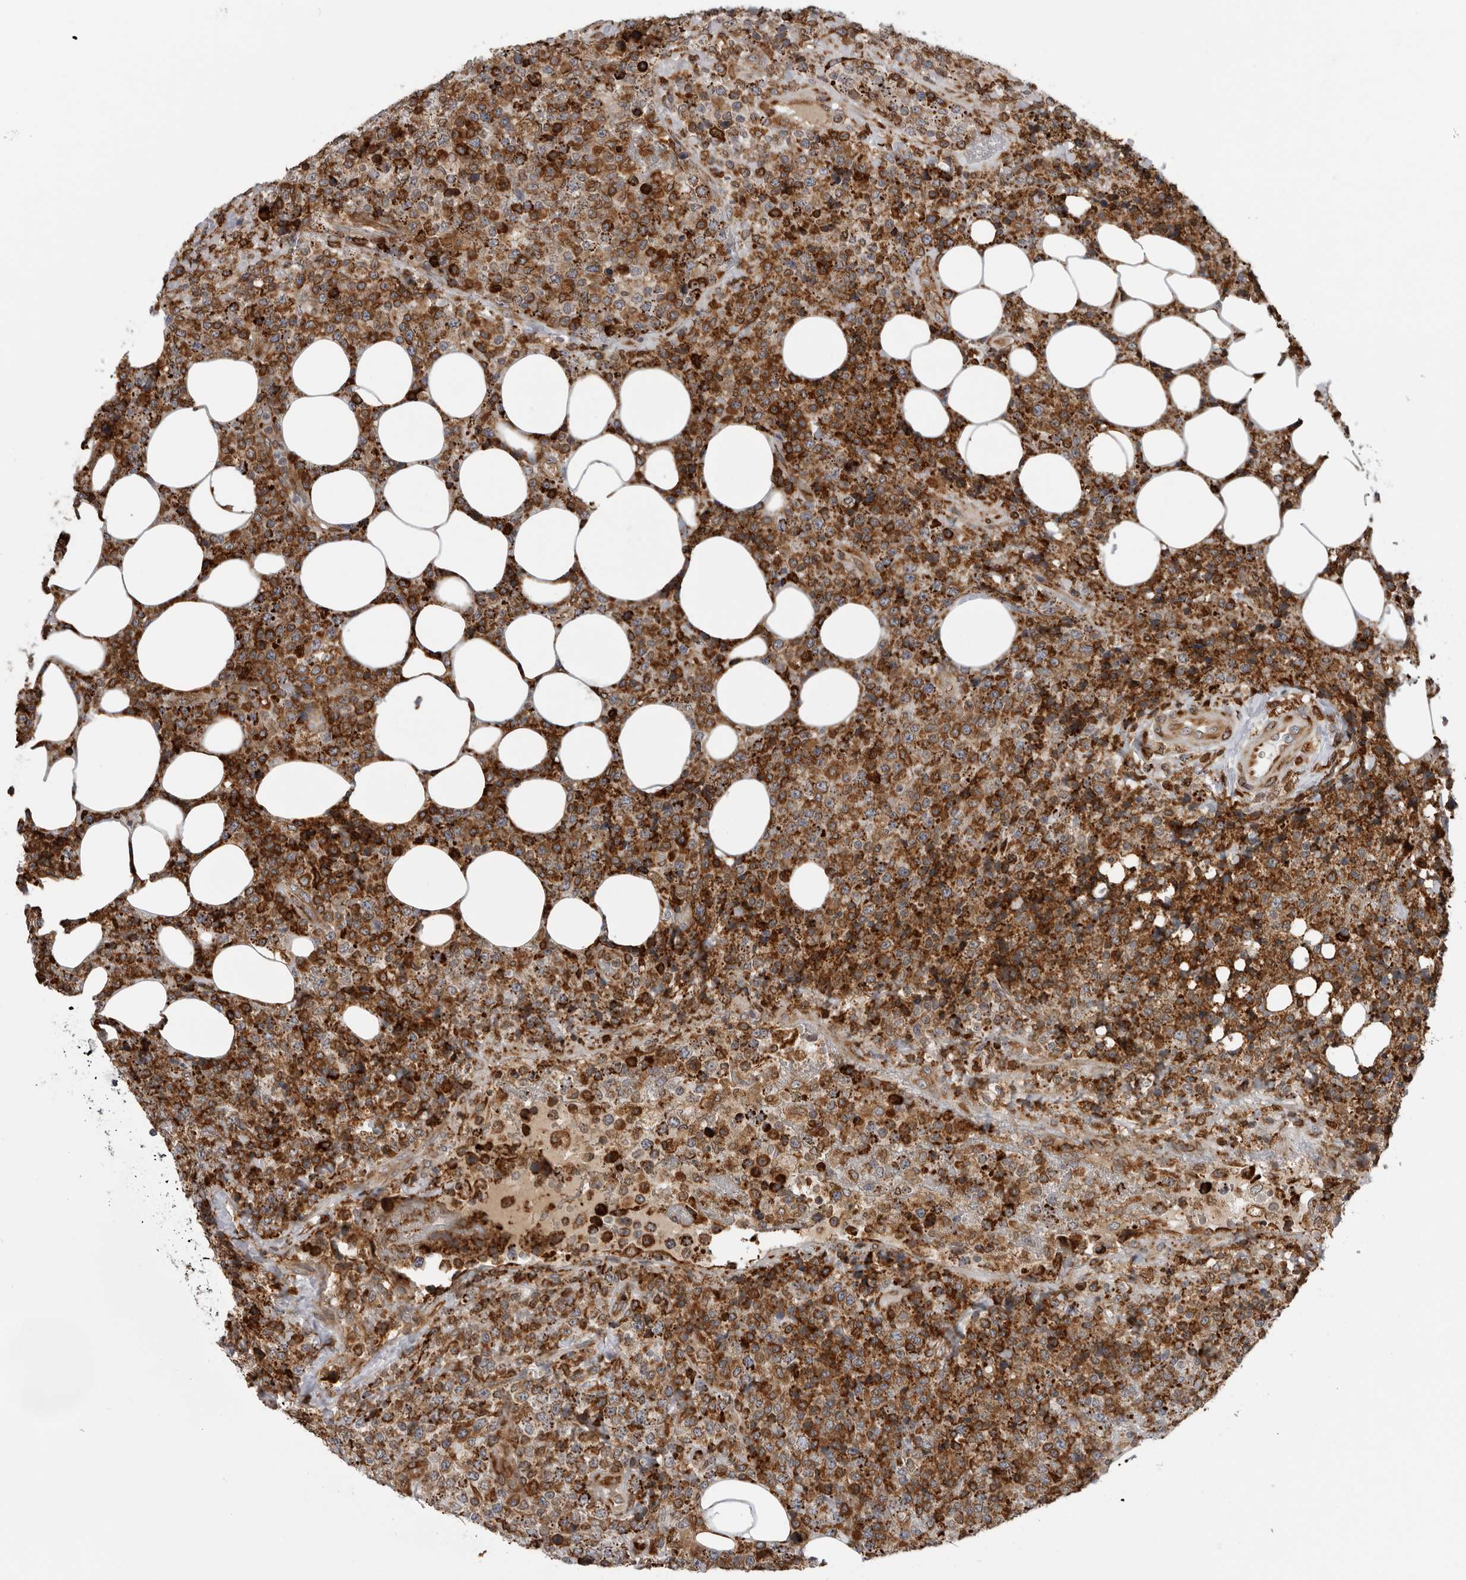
{"staining": {"intensity": "strong", "quantity": ">75%", "location": "cytoplasmic/membranous"}, "tissue": "lymphoma", "cell_type": "Tumor cells", "image_type": "cancer", "snomed": [{"axis": "morphology", "description": "Malignant lymphoma, non-Hodgkin's type, High grade"}, {"axis": "topography", "description": "Lymph node"}], "caption": "Lymphoma stained for a protein reveals strong cytoplasmic/membranous positivity in tumor cells.", "gene": "ALPK2", "patient": {"sex": "male", "age": 13}}